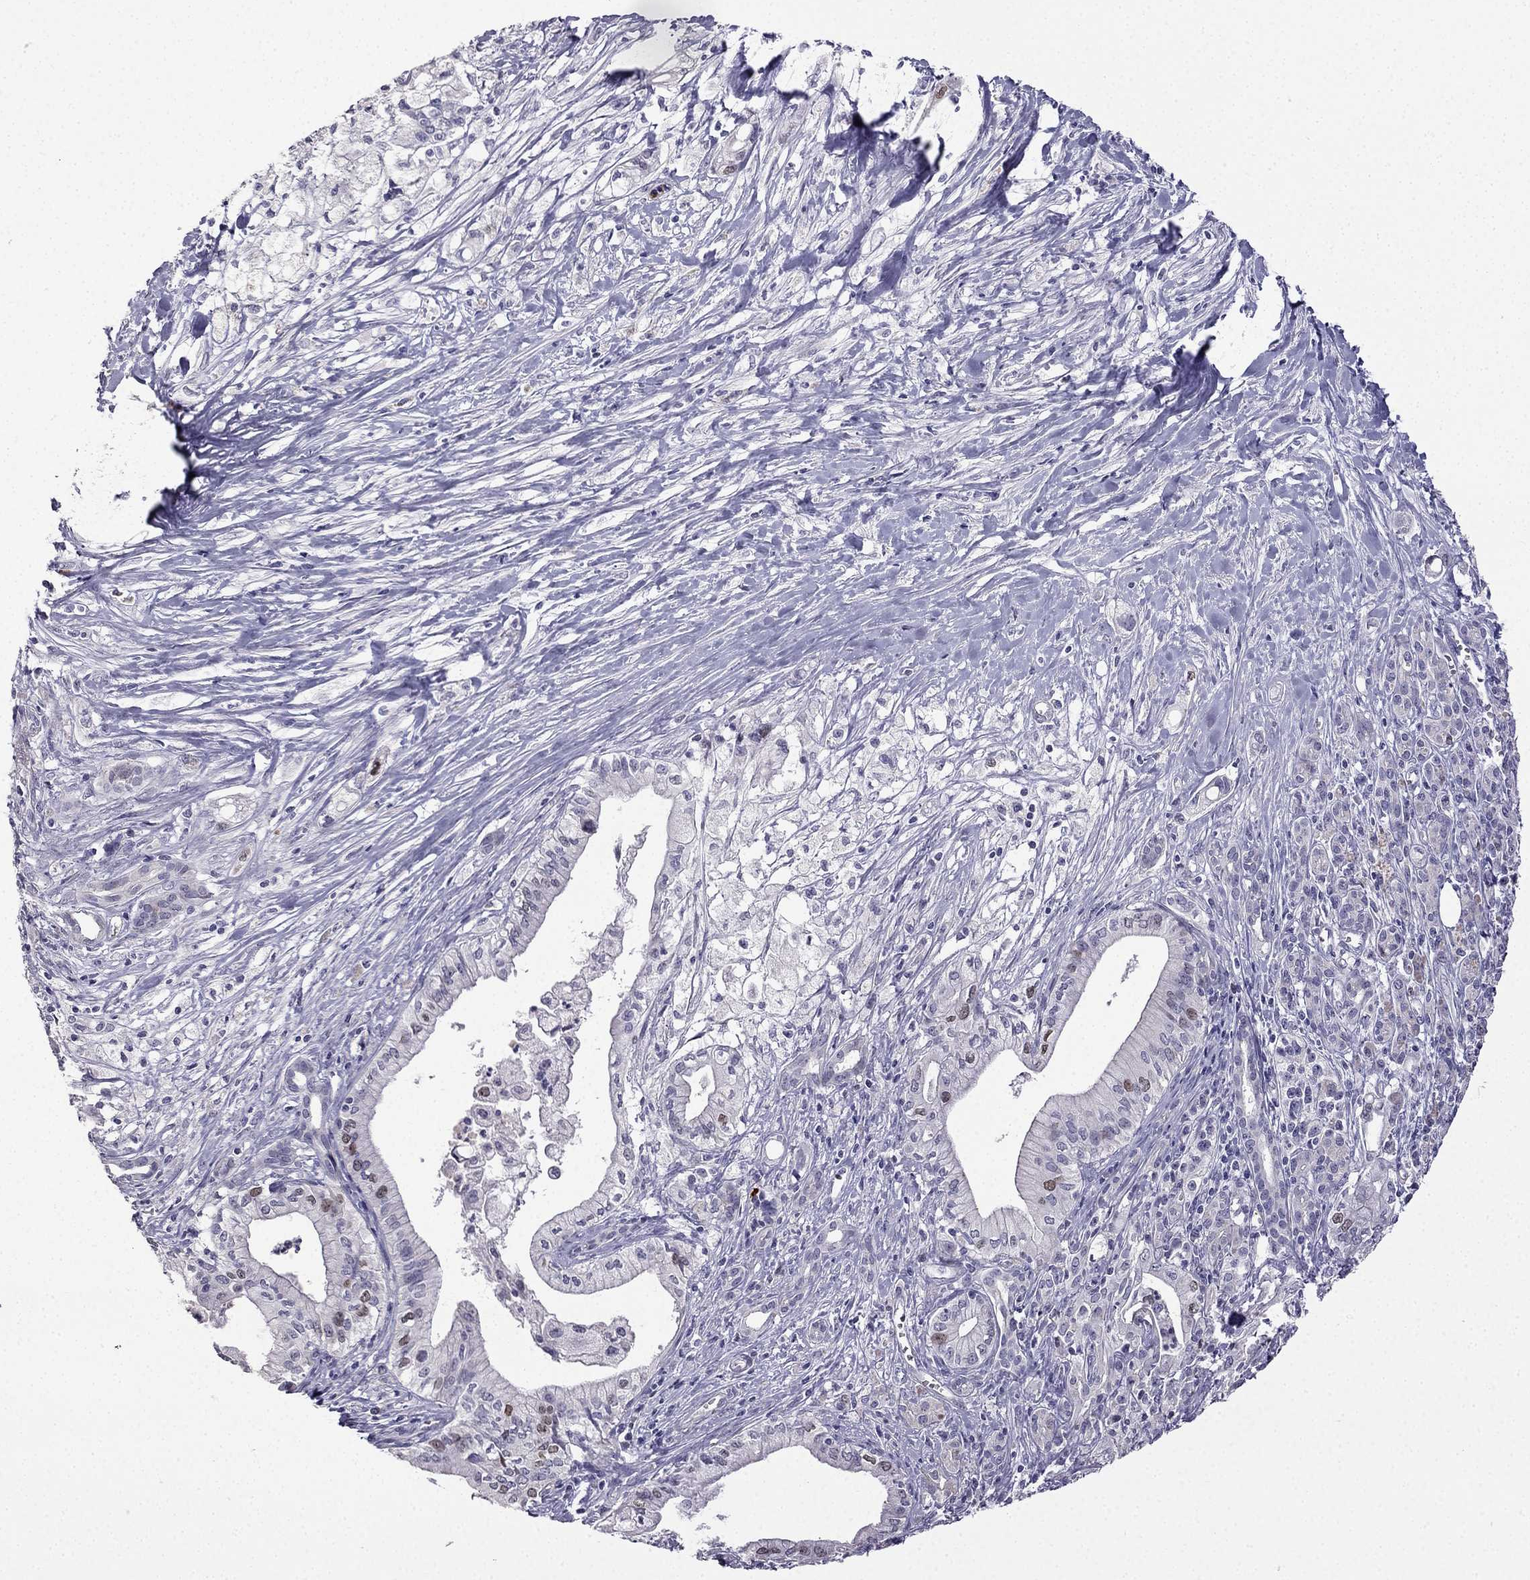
{"staining": {"intensity": "moderate", "quantity": "<25%", "location": "nuclear"}, "tissue": "pancreatic cancer", "cell_type": "Tumor cells", "image_type": "cancer", "snomed": [{"axis": "morphology", "description": "Adenocarcinoma, NOS"}, {"axis": "topography", "description": "Pancreas"}], "caption": "Protein expression analysis of pancreatic adenocarcinoma exhibits moderate nuclear positivity in approximately <25% of tumor cells. (Brightfield microscopy of DAB IHC at high magnification).", "gene": "UHRF1", "patient": {"sex": "male", "age": 71}}